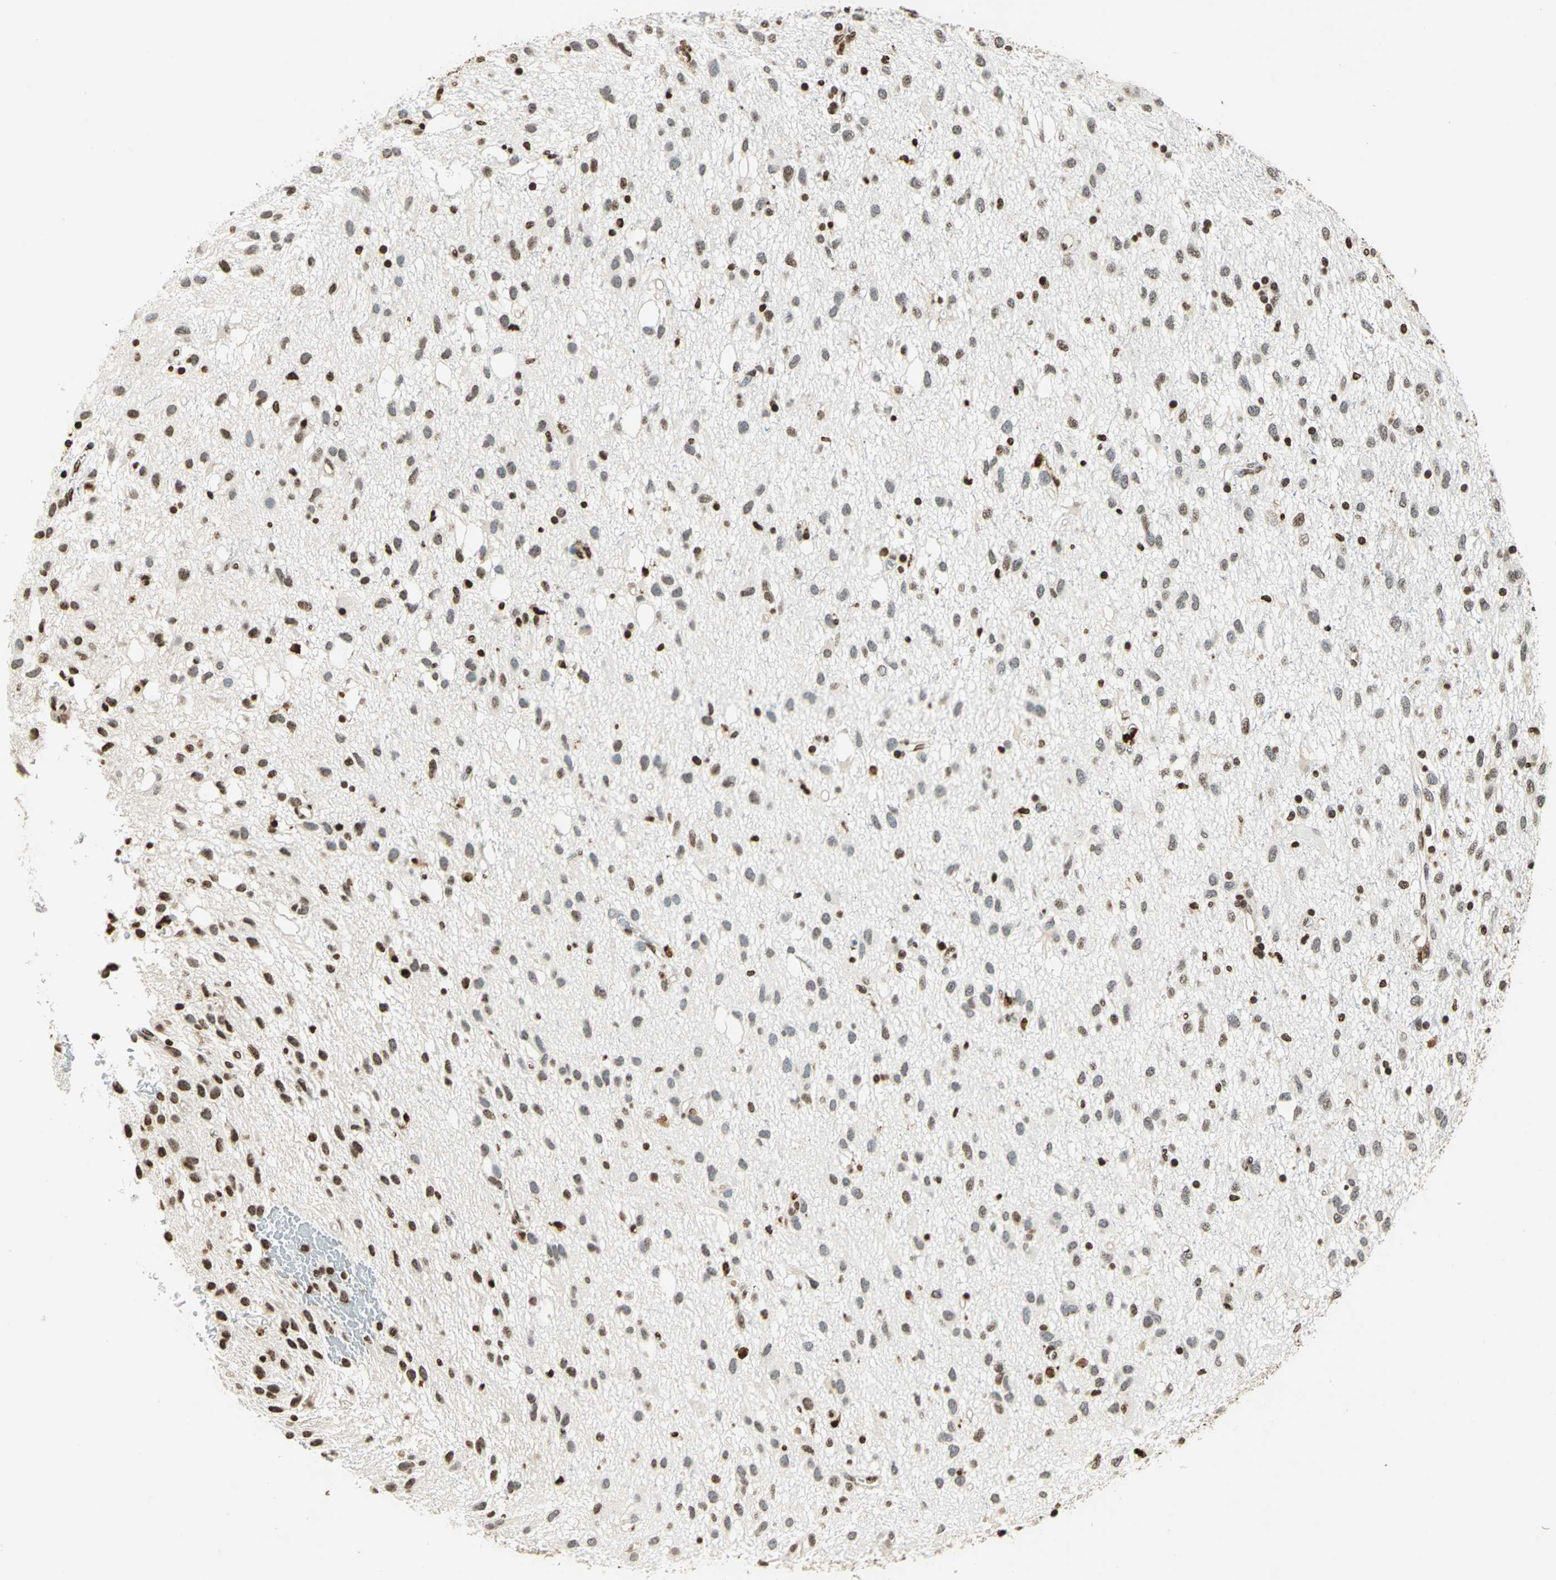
{"staining": {"intensity": "weak", "quantity": "25%-75%", "location": "cytoplasmic/membranous,nuclear"}, "tissue": "glioma", "cell_type": "Tumor cells", "image_type": "cancer", "snomed": [{"axis": "morphology", "description": "Glioma, malignant, Low grade"}, {"axis": "topography", "description": "Brain"}], "caption": "Glioma was stained to show a protein in brown. There is low levels of weak cytoplasmic/membranous and nuclear expression in about 25%-75% of tumor cells.", "gene": "LGALS3", "patient": {"sex": "male", "age": 77}}